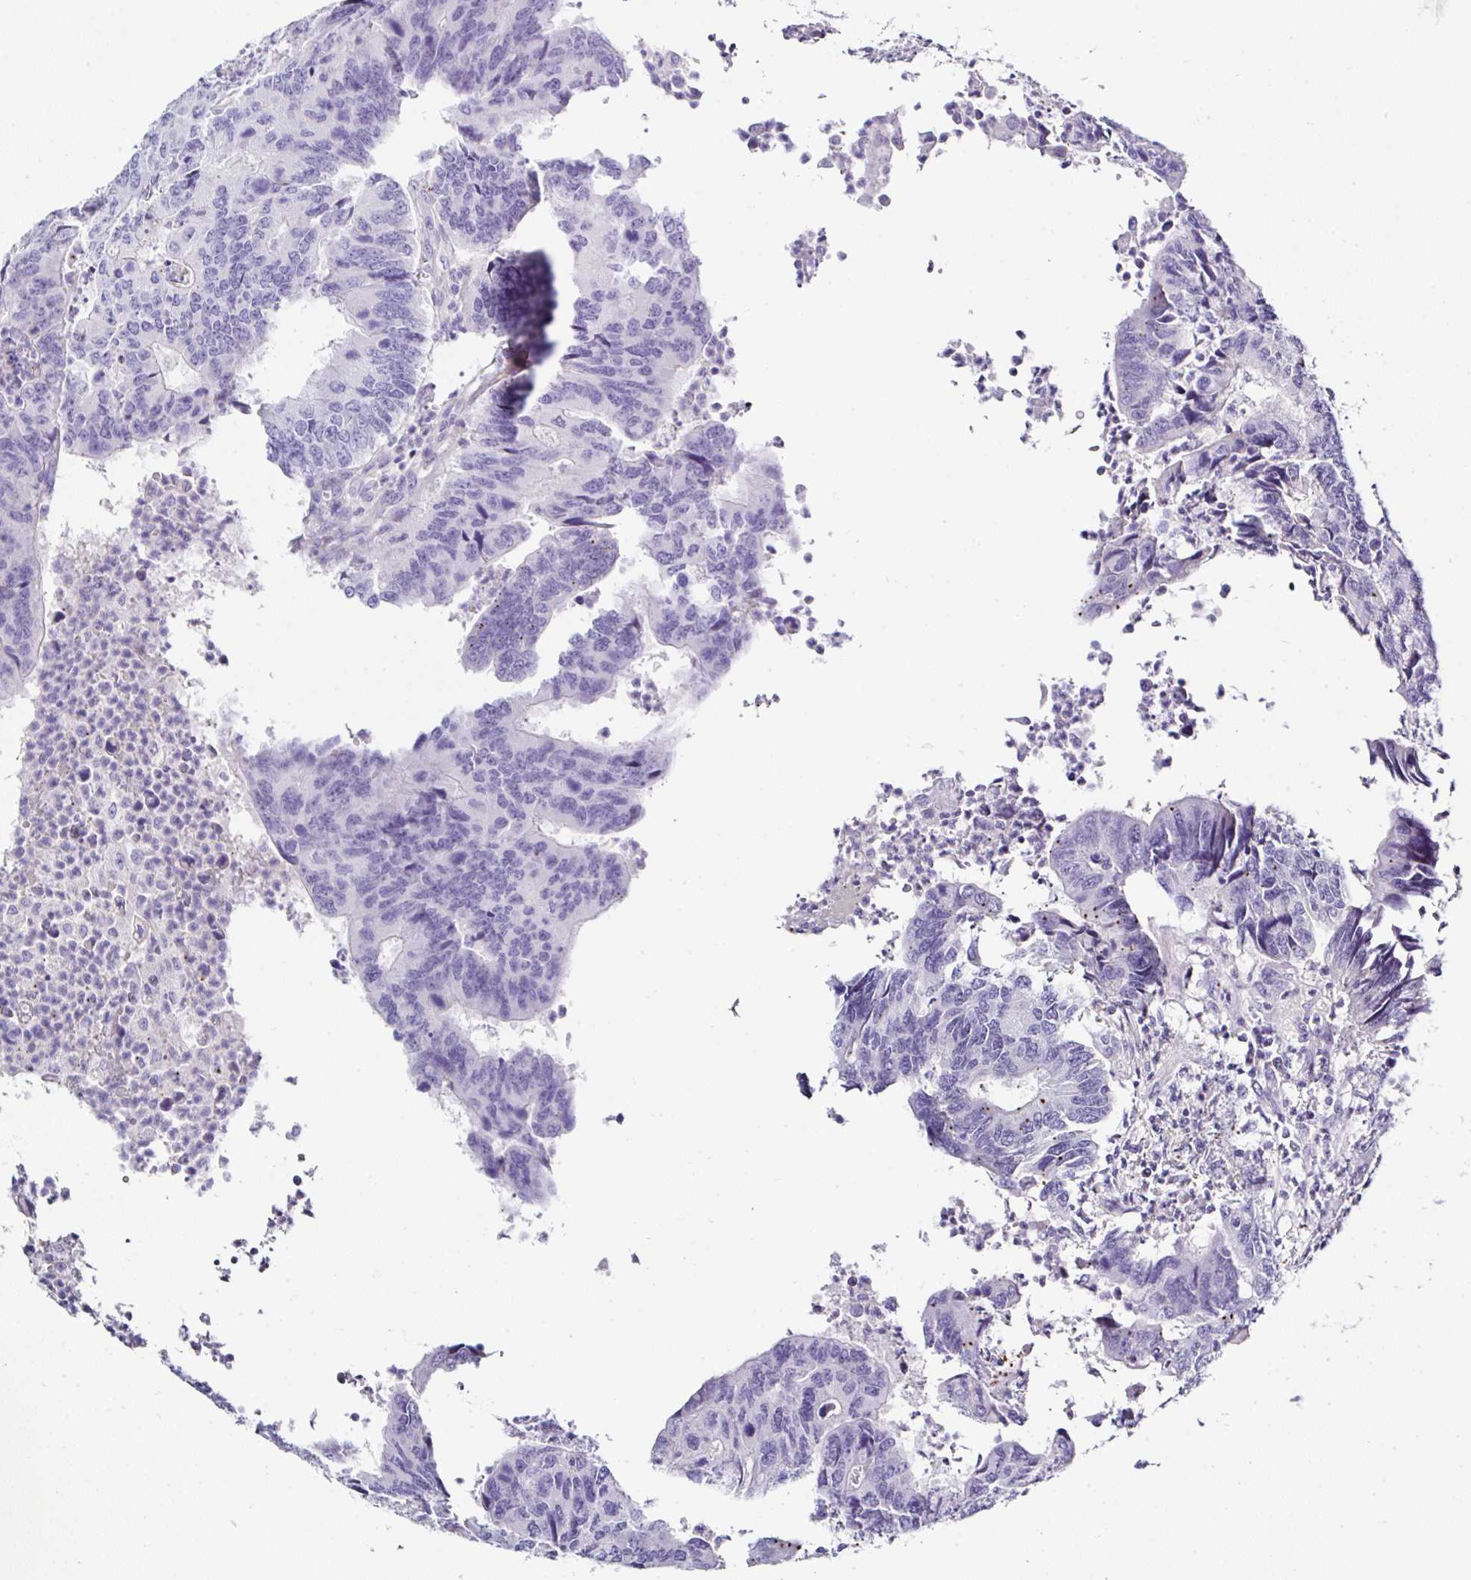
{"staining": {"intensity": "negative", "quantity": "none", "location": "none"}, "tissue": "colorectal cancer", "cell_type": "Tumor cells", "image_type": "cancer", "snomed": [{"axis": "morphology", "description": "Adenocarcinoma, NOS"}, {"axis": "topography", "description": "Colon"}], "caption": "The photomicrograph exhibits no staining of tumor cells in colorectal cancer. (Stains: DAB immunohistochemistry (IHC) with hematoxylin counter stain, Microscopy: brightfield microscopy at high magnification).", "gene": "PPFIA4", "patient": {"sex": "female", "age": 67}}